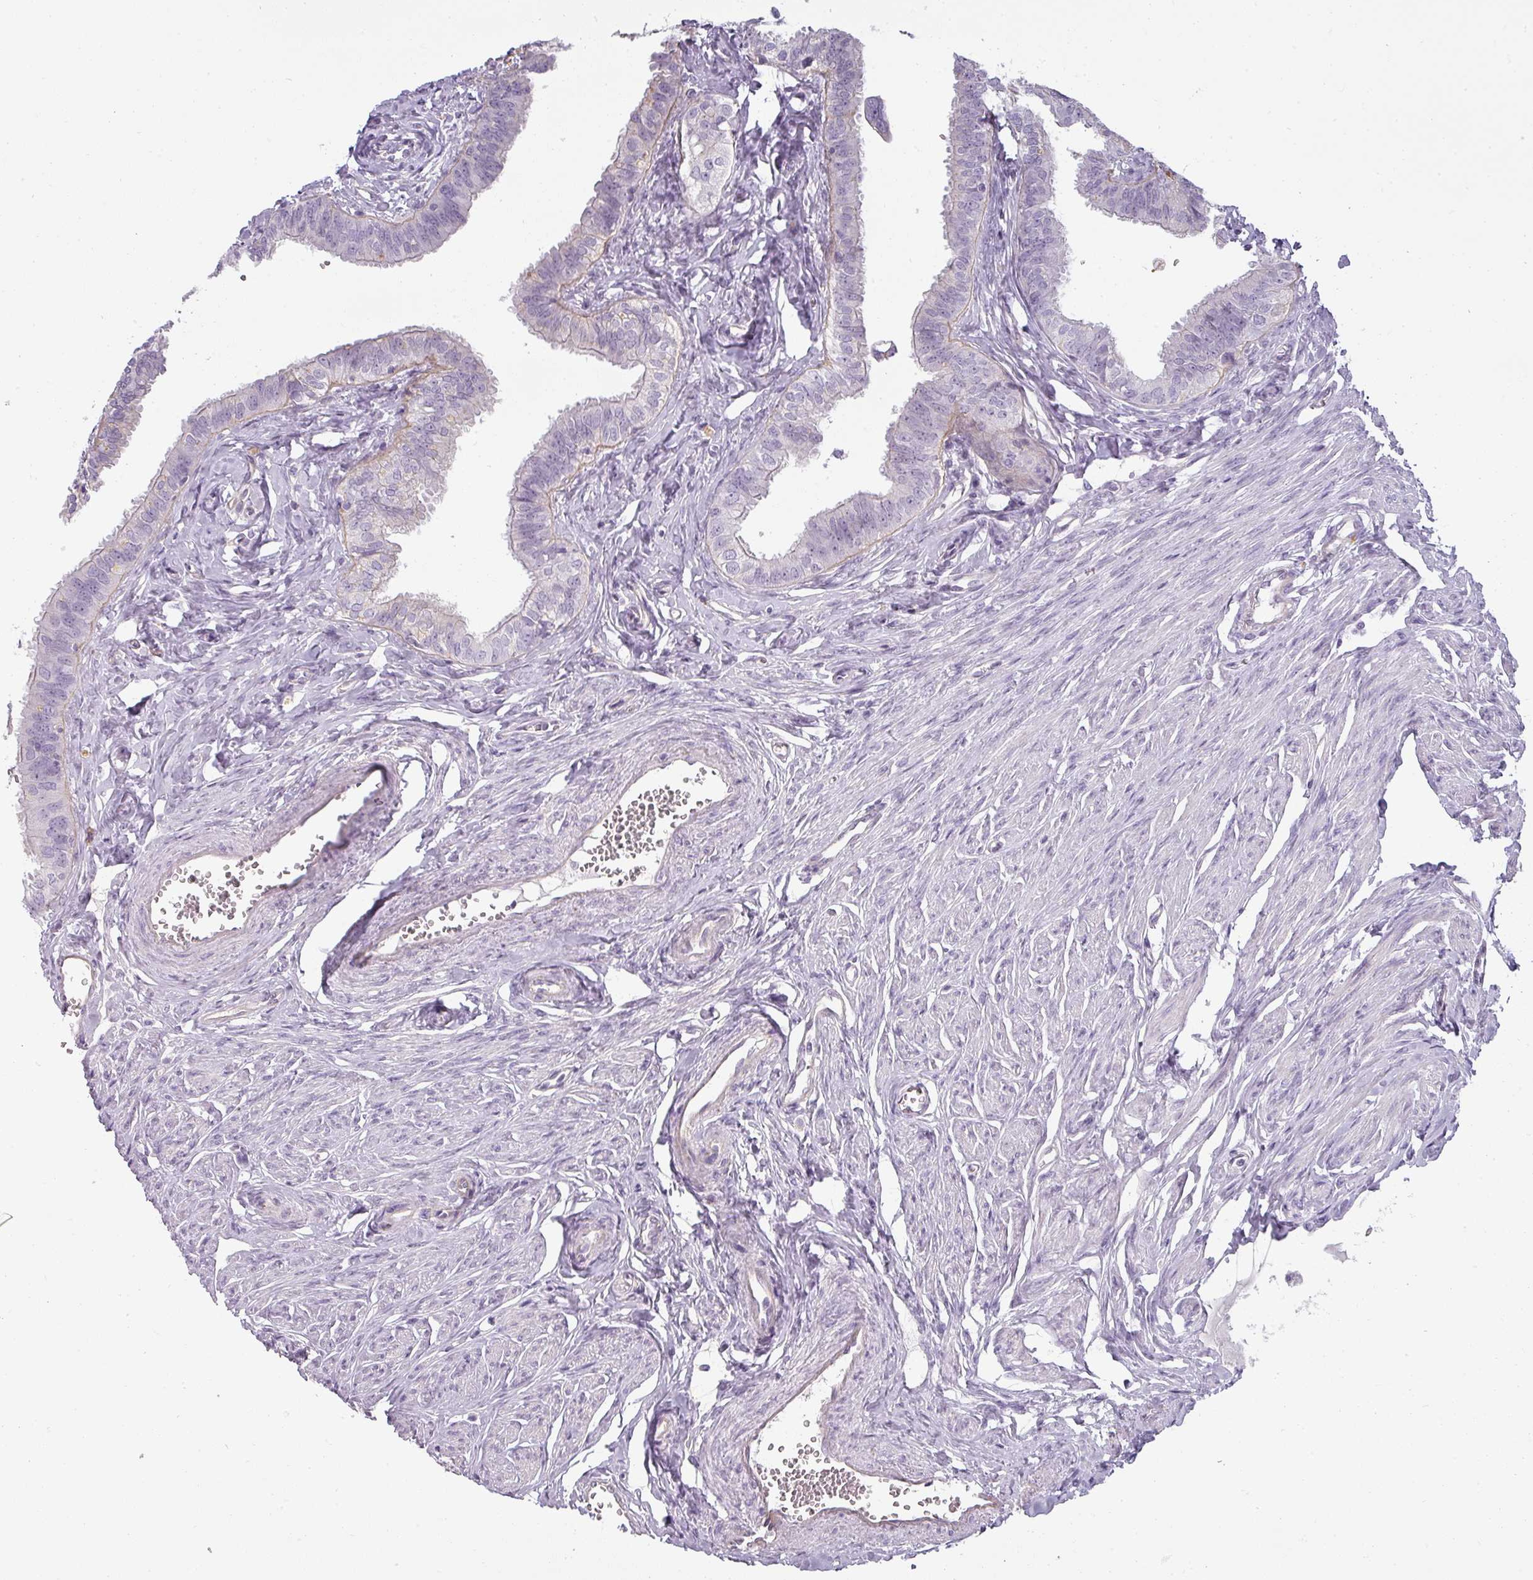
{"staining": {"intensity": "negative", "quantity": "none", "location": "none"}, "tissue": "fallopian tube", "cell_type": "Glandular cells", "image_type": "normal", "snomed": [{"axis": "morphology", "description": "Normal tissue, NOS"}, {"axis": "morphology", "description": "Carcinoma, NOS"}, {"axis": "topography", "description": "Fallopian tube"}, {"axis": "topography", "description": "Ovary"}], "caption": "DAB (3,3'-diaminobenzidine) immunohistochemical staining of unremarkable human fallopian tube displays no significant positivity in glandular cells.", "gene": "ASB1", "patient": {"sex": "female", "age": 59}}